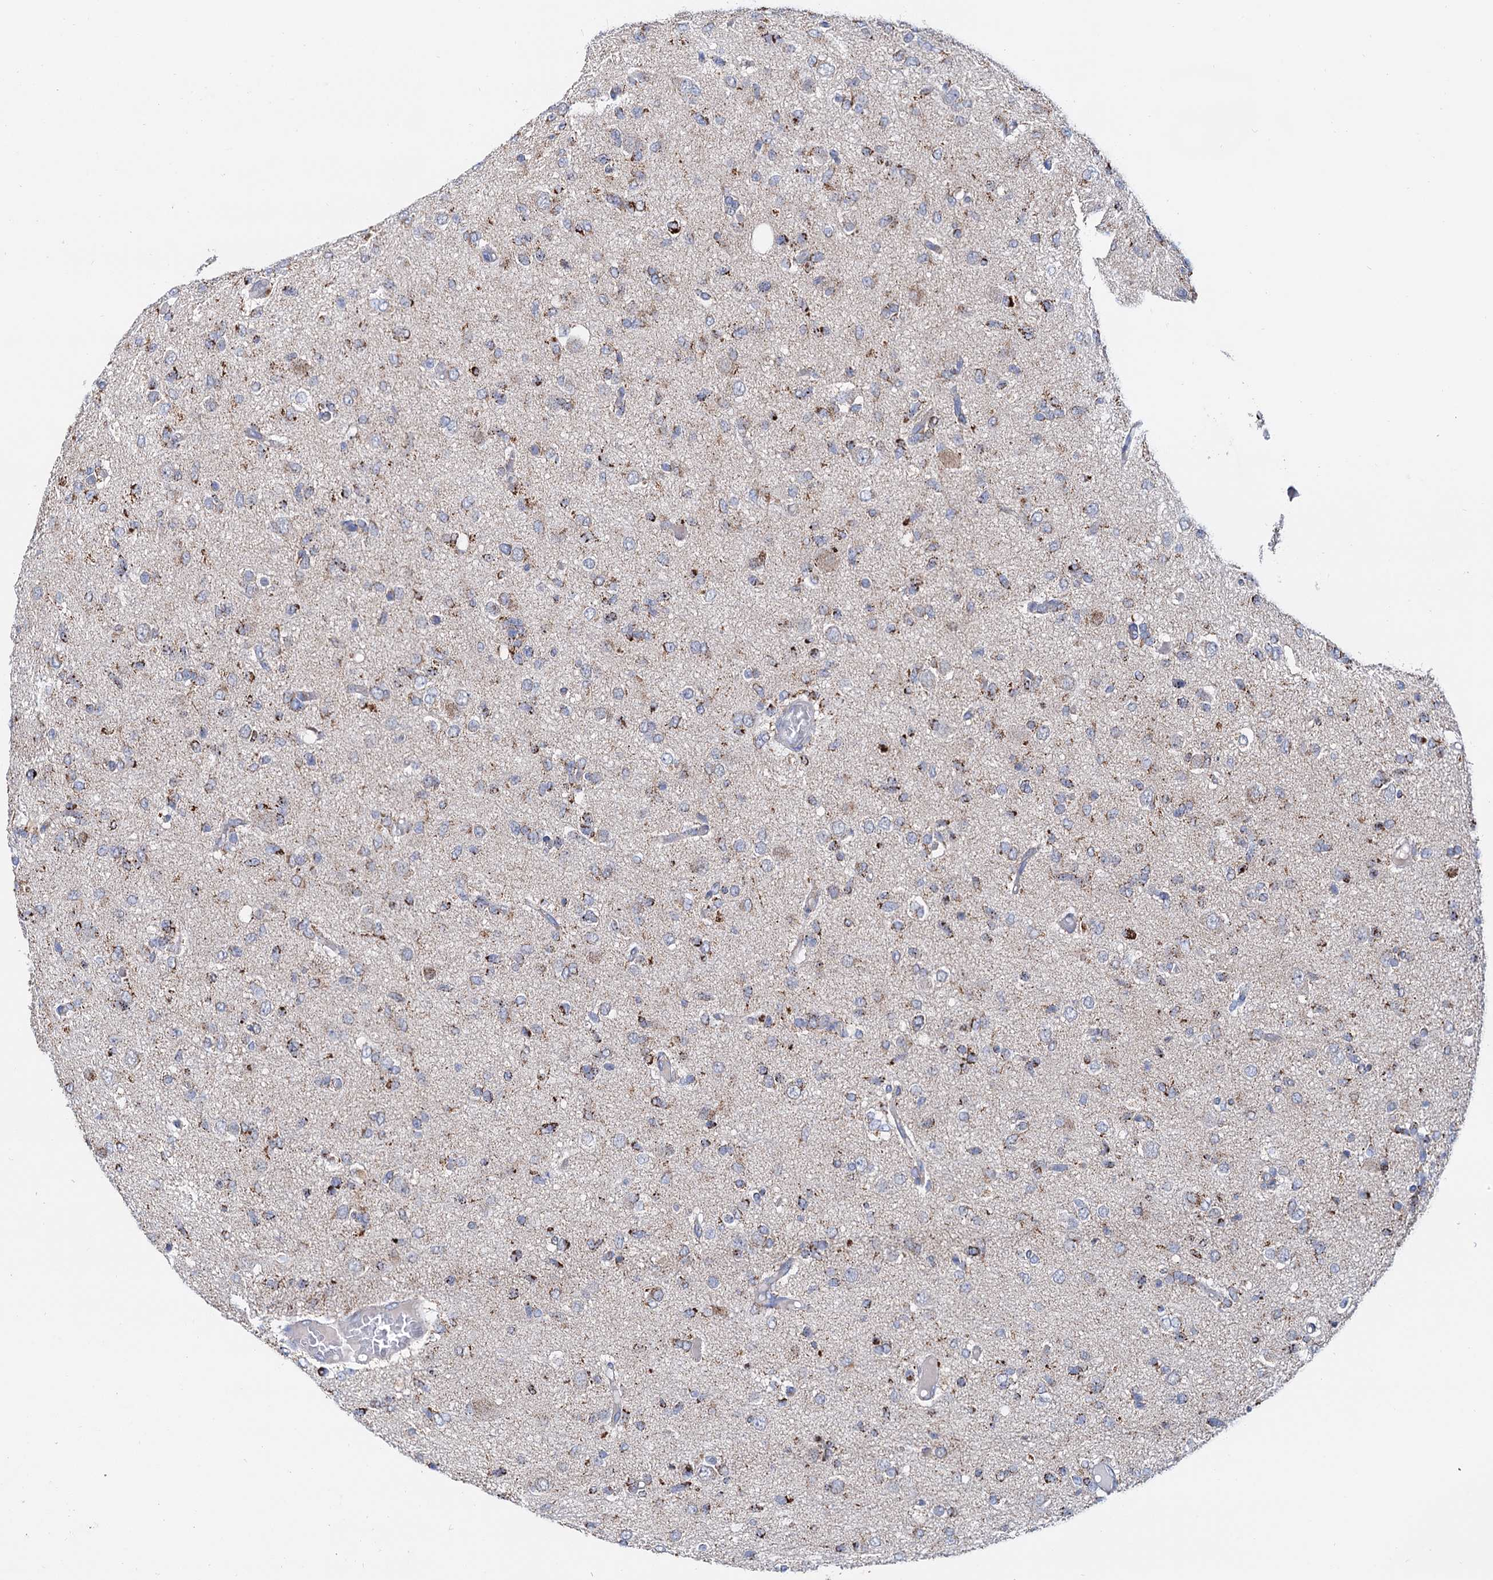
{"staining": {"intensity": "moderate", "quantity": ">75%", "location": "cytoplasmic/membranous"}, "tissue": "glioma", "cell_type": "Tumor cells", "image_type": "cancer", "snomed": [{"axis": "morphology", "description": "Glioma, malignant, High grade"}, {"axis": "topography", "description": "Brain"}], "caption": "Moderate cytoplasmic/membranous positivity is appreciated in about >75% of tumor cells in malignant high-grade glioma.", "gene": "C2CD3", "patient": {"sex": "female", "age": 59}}